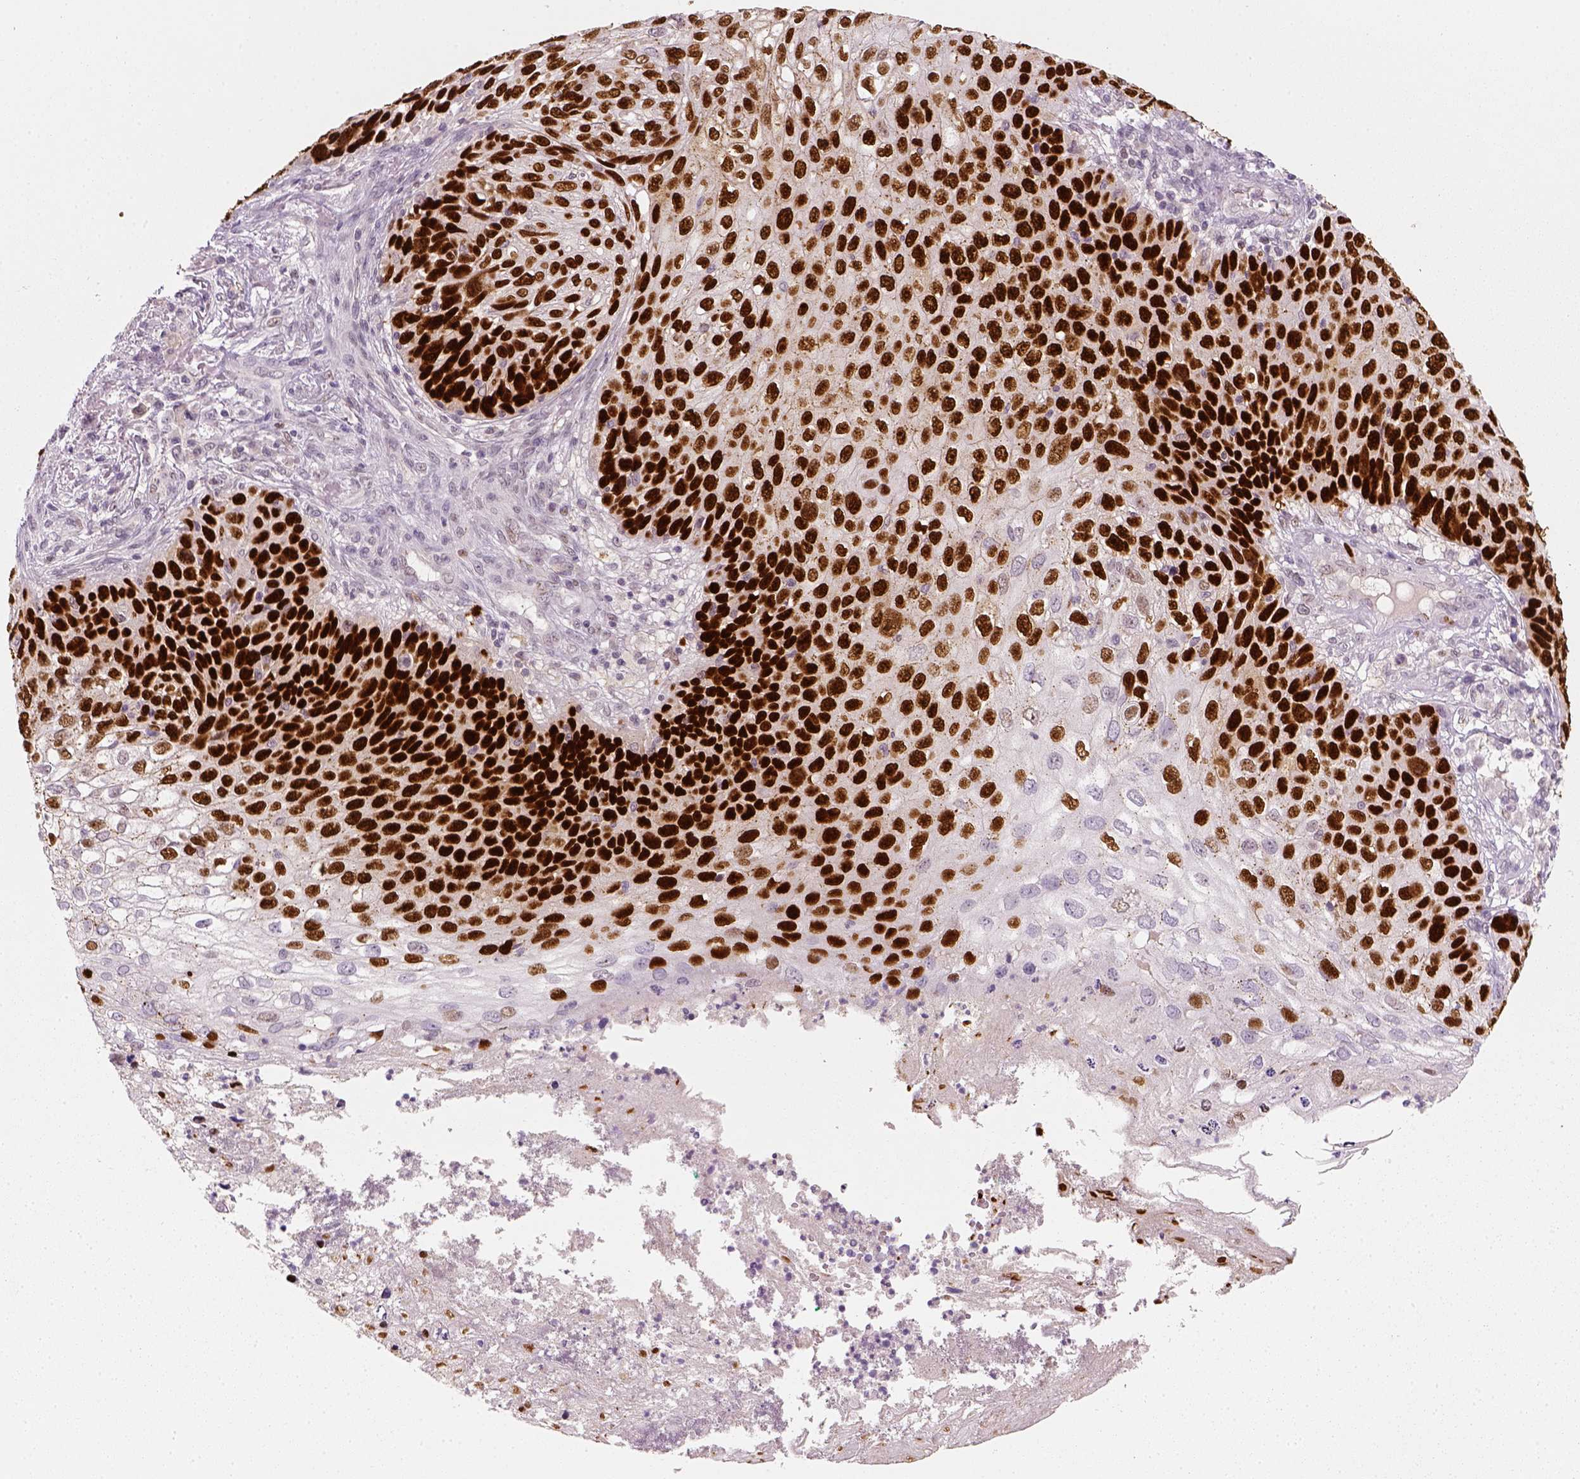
{"staining": {"intensity": "strong", "quantity": ">75%", "location": "nuclear"}, "tissue": "skin cancer", "cell_type": "Tumor cells", "image_type": "cancer", "snomed": [{"axis": "morphology", "description": "Squamous cell carcinoma, NOS"}, {"axis": "topography", "description": "Skin"}], "caption": "The histopathology image displays a brown stain indicating the presence of a protein in the nuclear of tumor cells in skin cancer.", "gene": "TP53", "patient": {"sex": "male", "age": 92}}